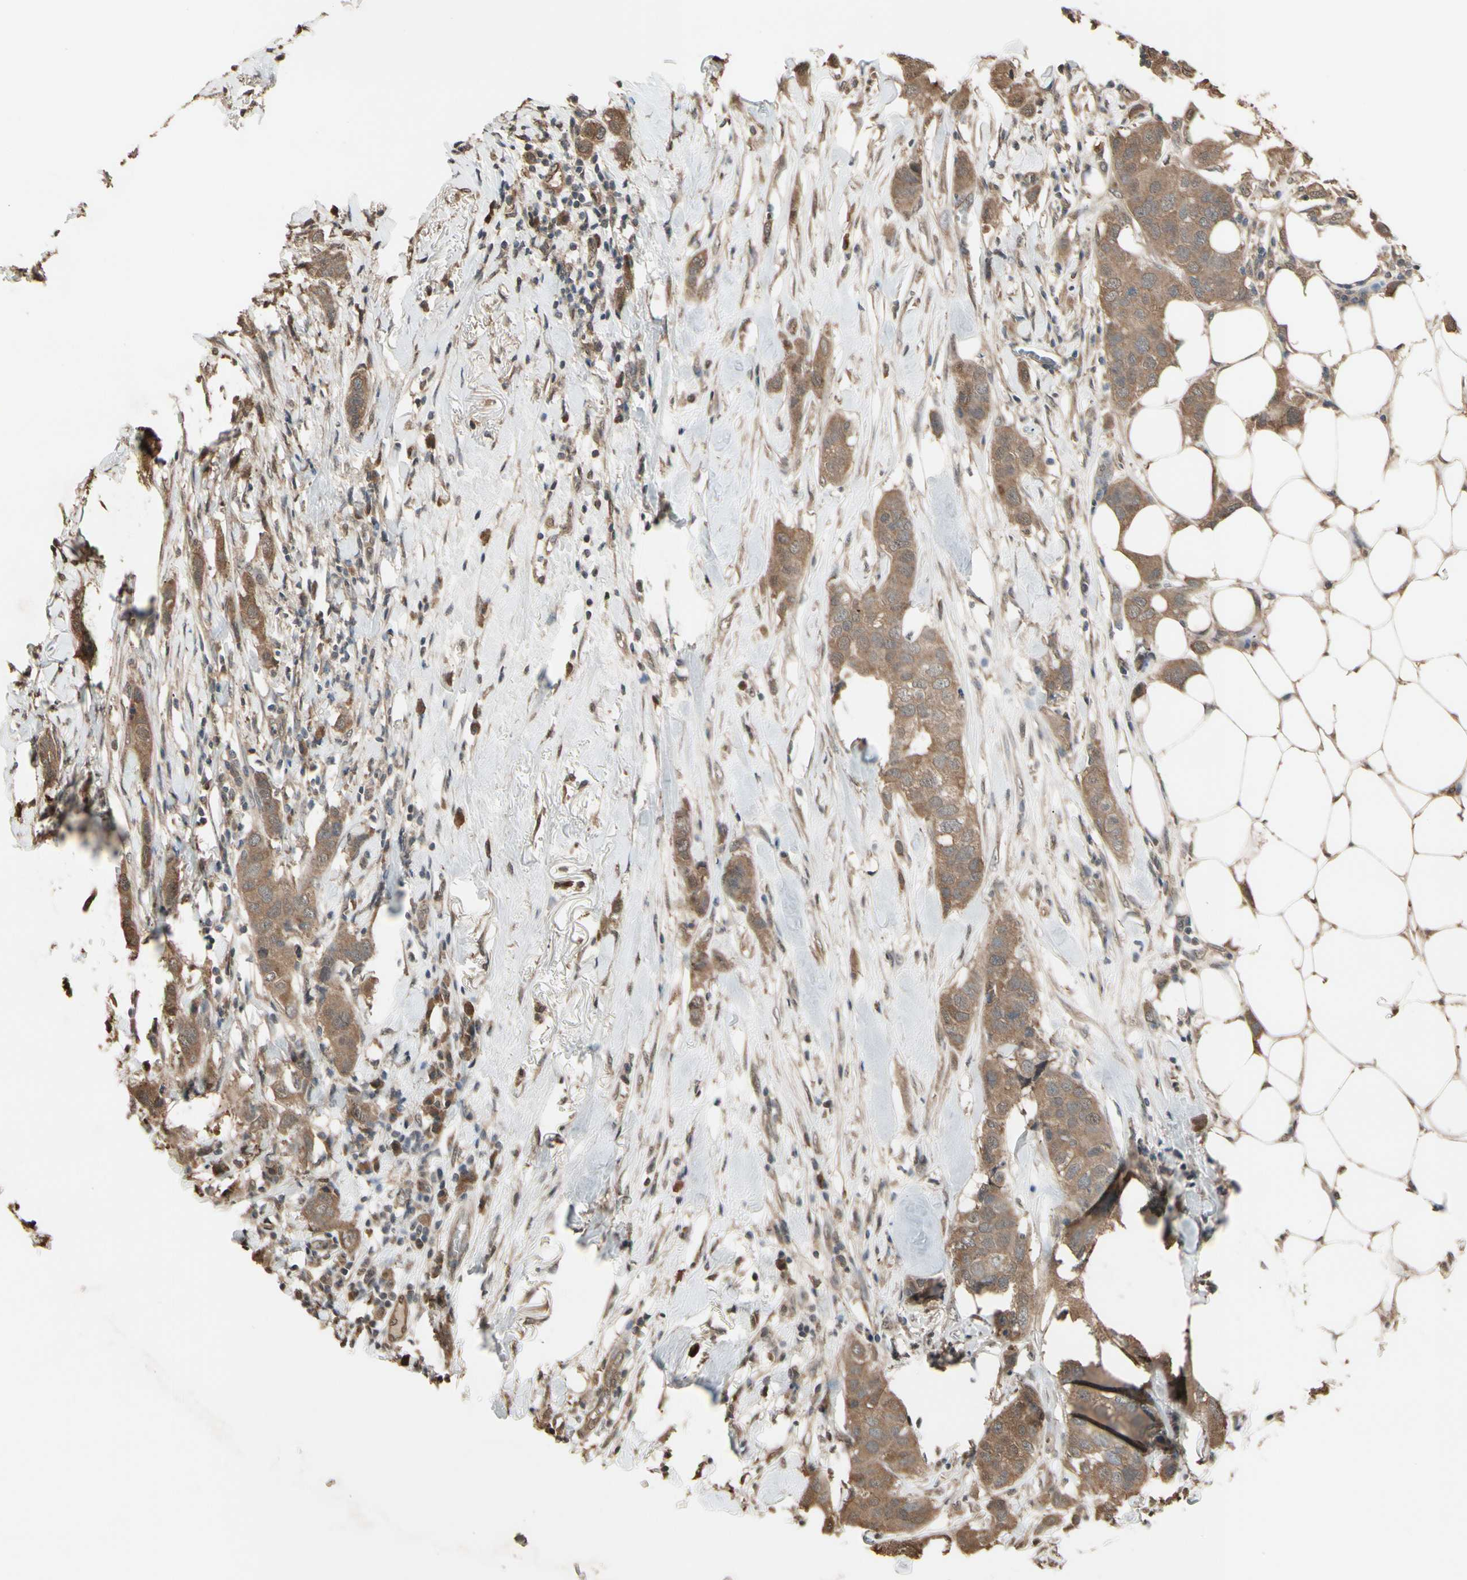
{"staining": {"intensity": "moderate", "quantity": ">75%", "location": "cytoplasmic/membranous"}, "tissue": "breast cancer", "cell_type": "Tumor cells", "image_type": "cancer", "snomed": [{"axis": "morphology", "description": "Duct carcinoma"}, {"axis": "topography", "description": "Breast"}], "caption": "A medium amount of moderate cytoplasmic/membranous positivity is present in about >75% of tumor cells in breast cancer (infiltrating ductal carcinoma) tissue.", "gene": "PNPLA7", "patient": {"sex": "female", "age": 50}}